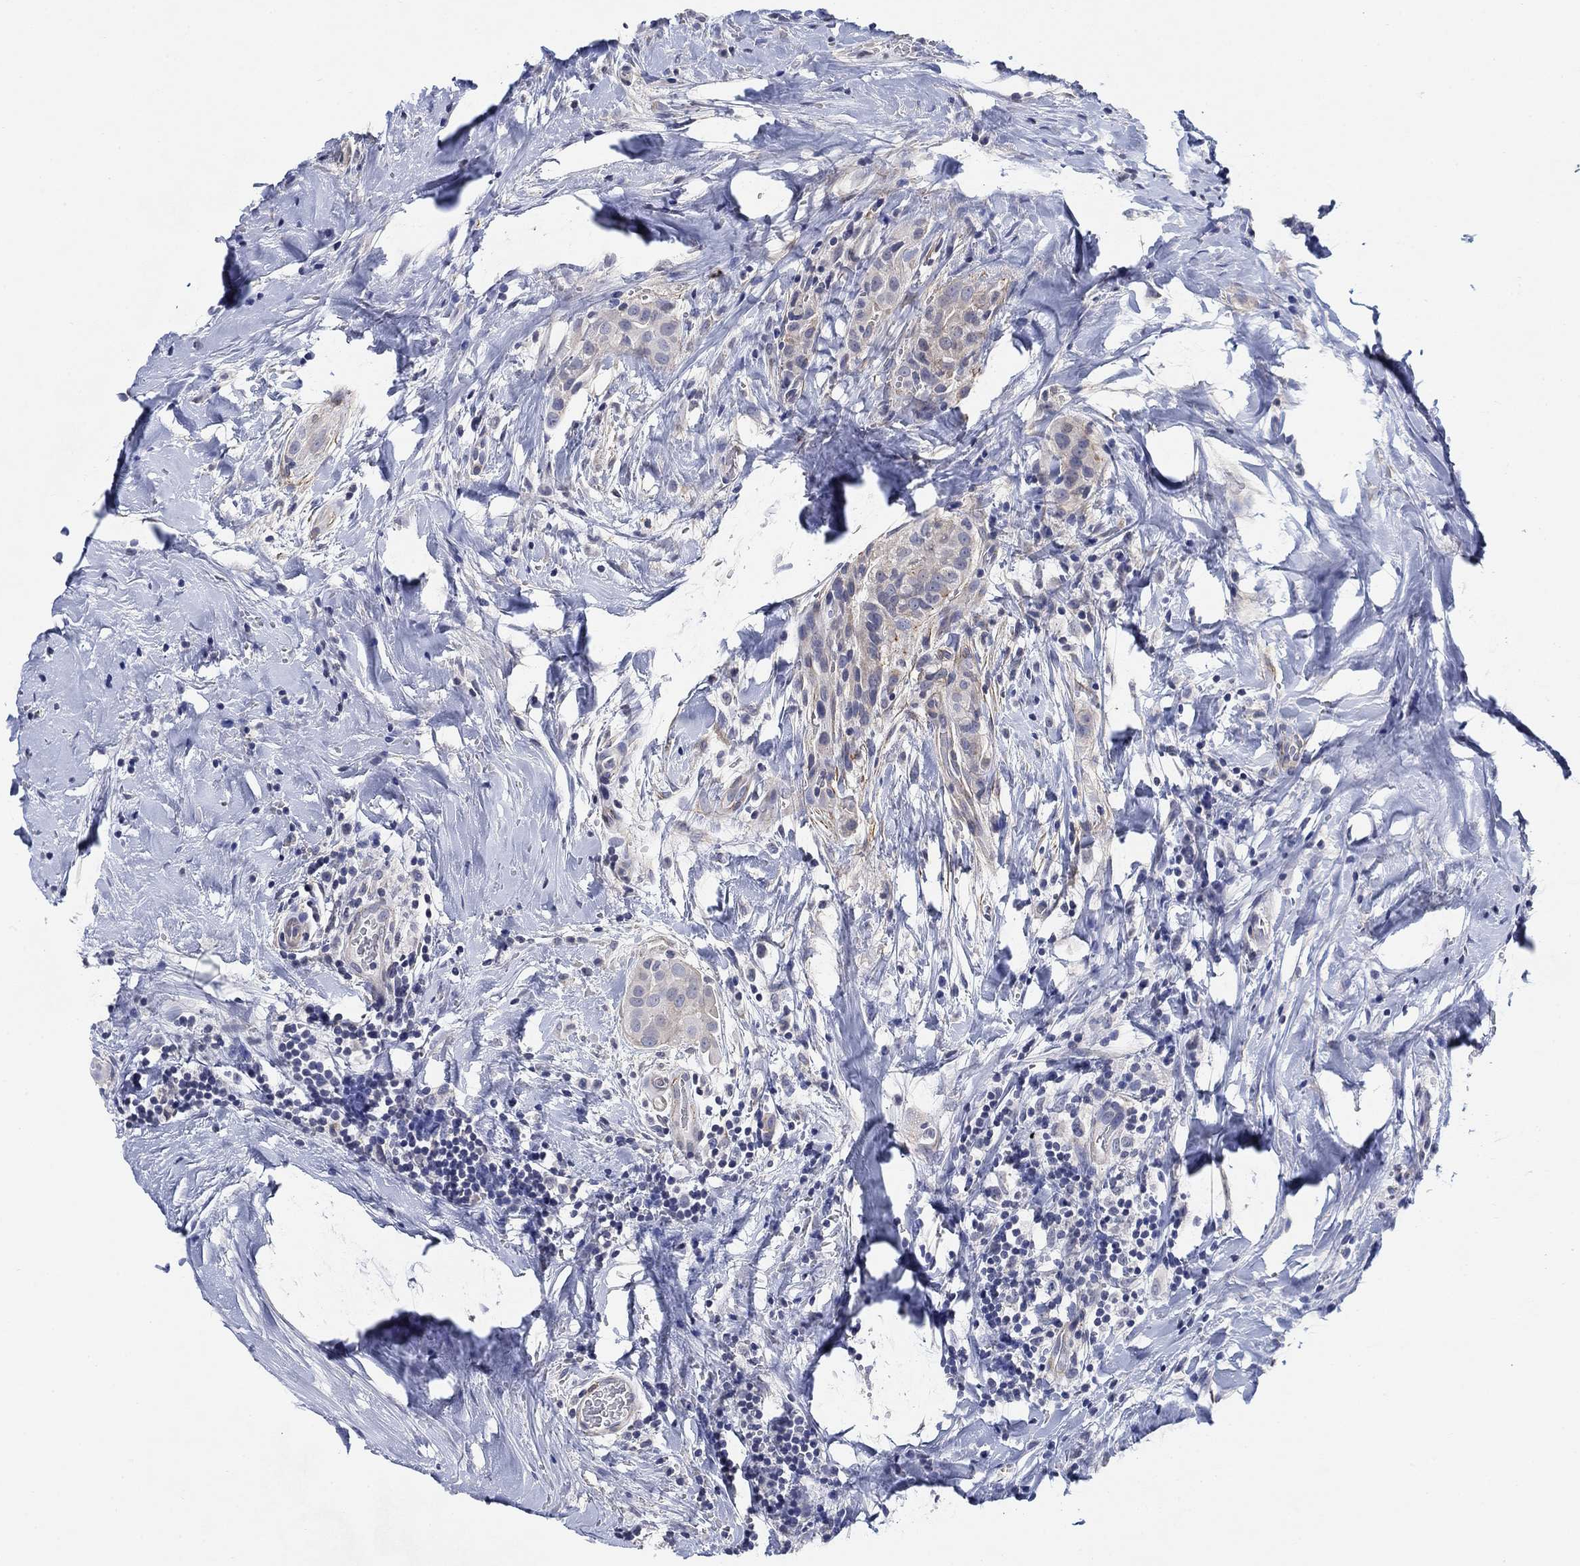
{"staining": {"intensity": "strong", "quantity": "<25%", "location": "cytoplasmic/membranous"}, "tissue": "thyroid cancer", "cell_type": "Tumor cells", "image_type": "cancer", "snomed": [{"axis": "morphology", "description": "Papillary adenocarcinoma, NOS"}, {"axis": "topography", "description": "Thyroid gland"}], "caption": "Human papillary adenocarcinoma (thyroid) stained with a protein marker demonstrates strong staining in tumor cells.", "gene": "OTUB2", "patient": {"sex": "male", "age": 61}}